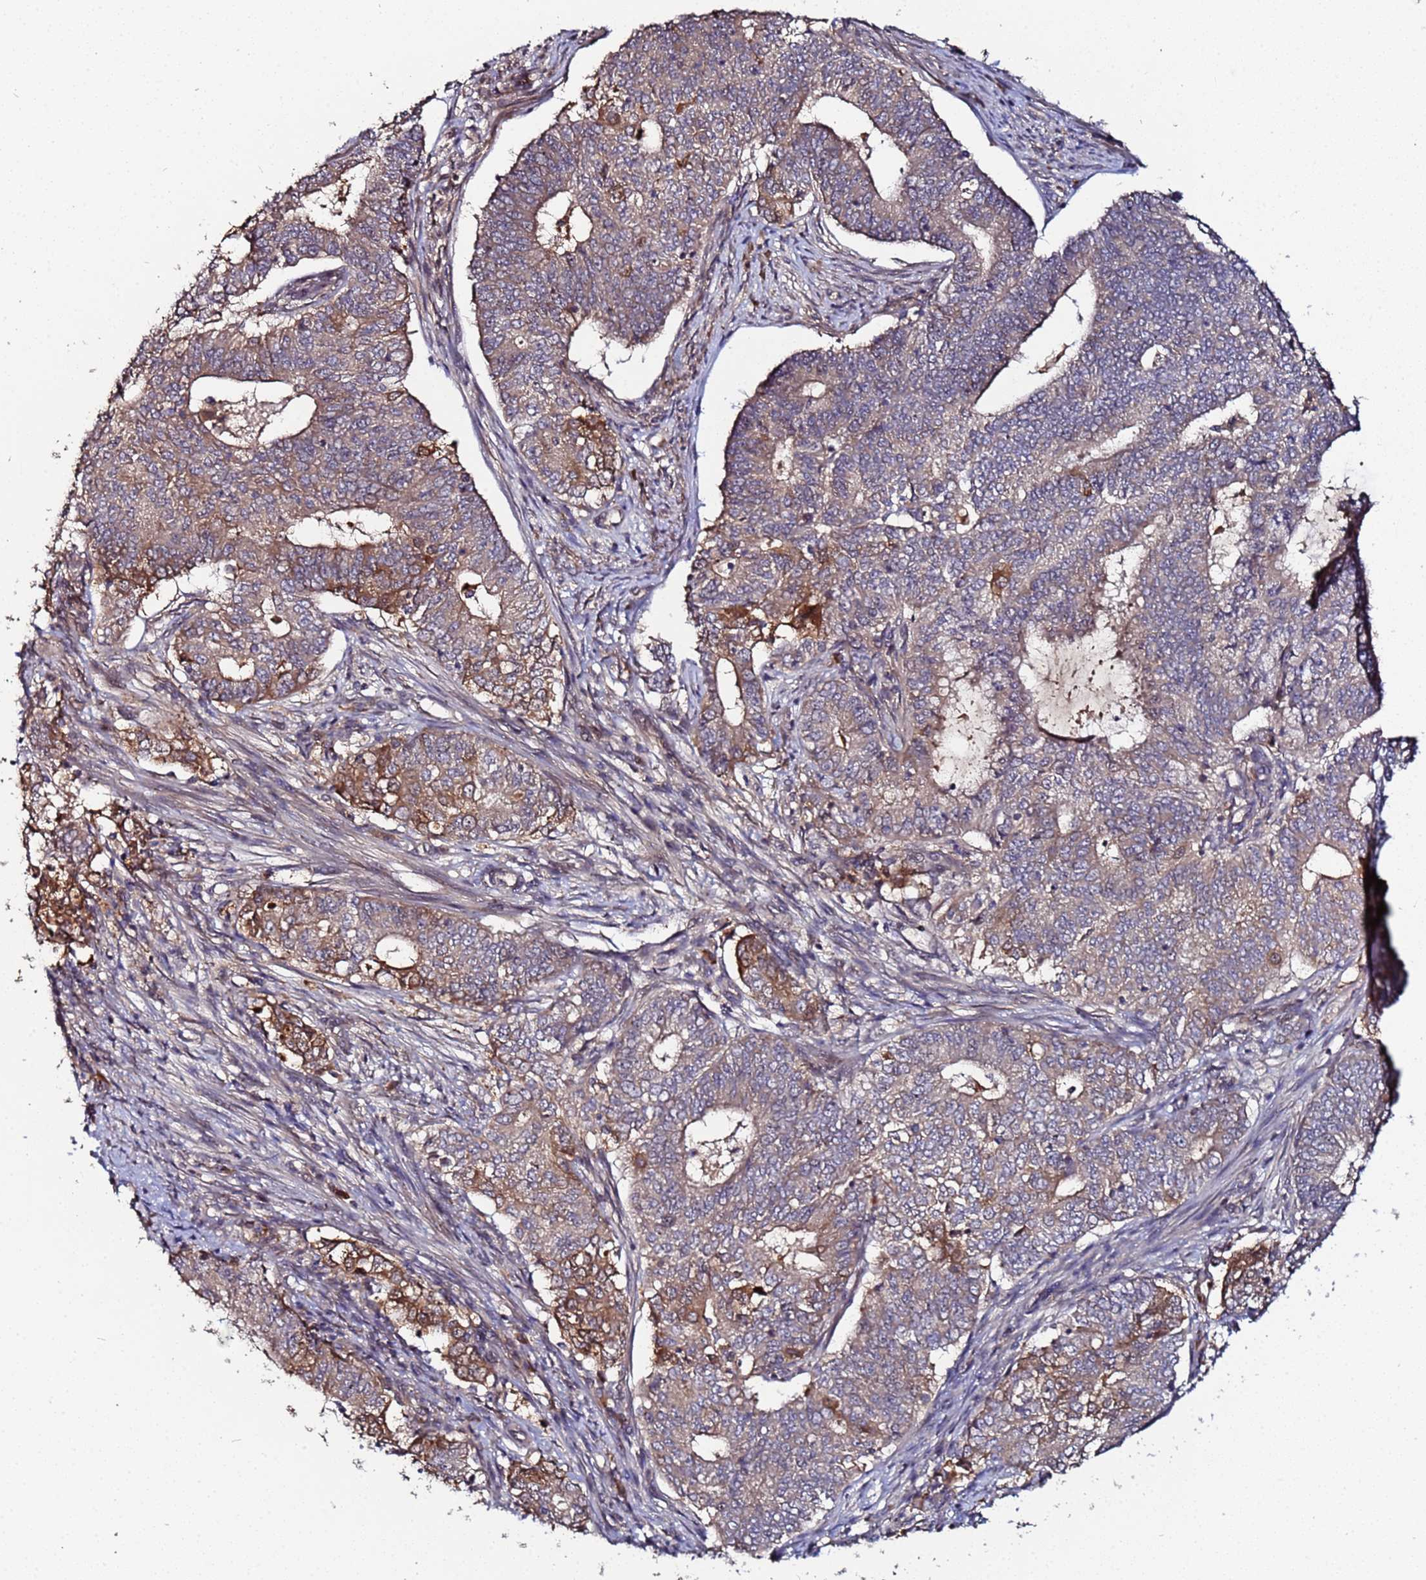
{"staining": {"intensity": "moderate", "quantity": "25%-75%", "location": "cytoplasmic/membranous"}, "tissue": "endometrial cancer", "cell_type": "Tumor cells", "image_type": "cancer", "snomed": [{"axis": "morphology", "description": "Adenocarcinoma, NOS"}, {"axis": "topography", "description": "Endometrium"}], "caption": "This photomicrograph exhibits IHC staining of human endometrial cancer (adenocarcinoma), with medium moderate cytoplasmic/membranous staining in approximately 25%-75% of tumor cells.", "gene": "OSER1", "patient": {"sex": "female", "age": 62}}